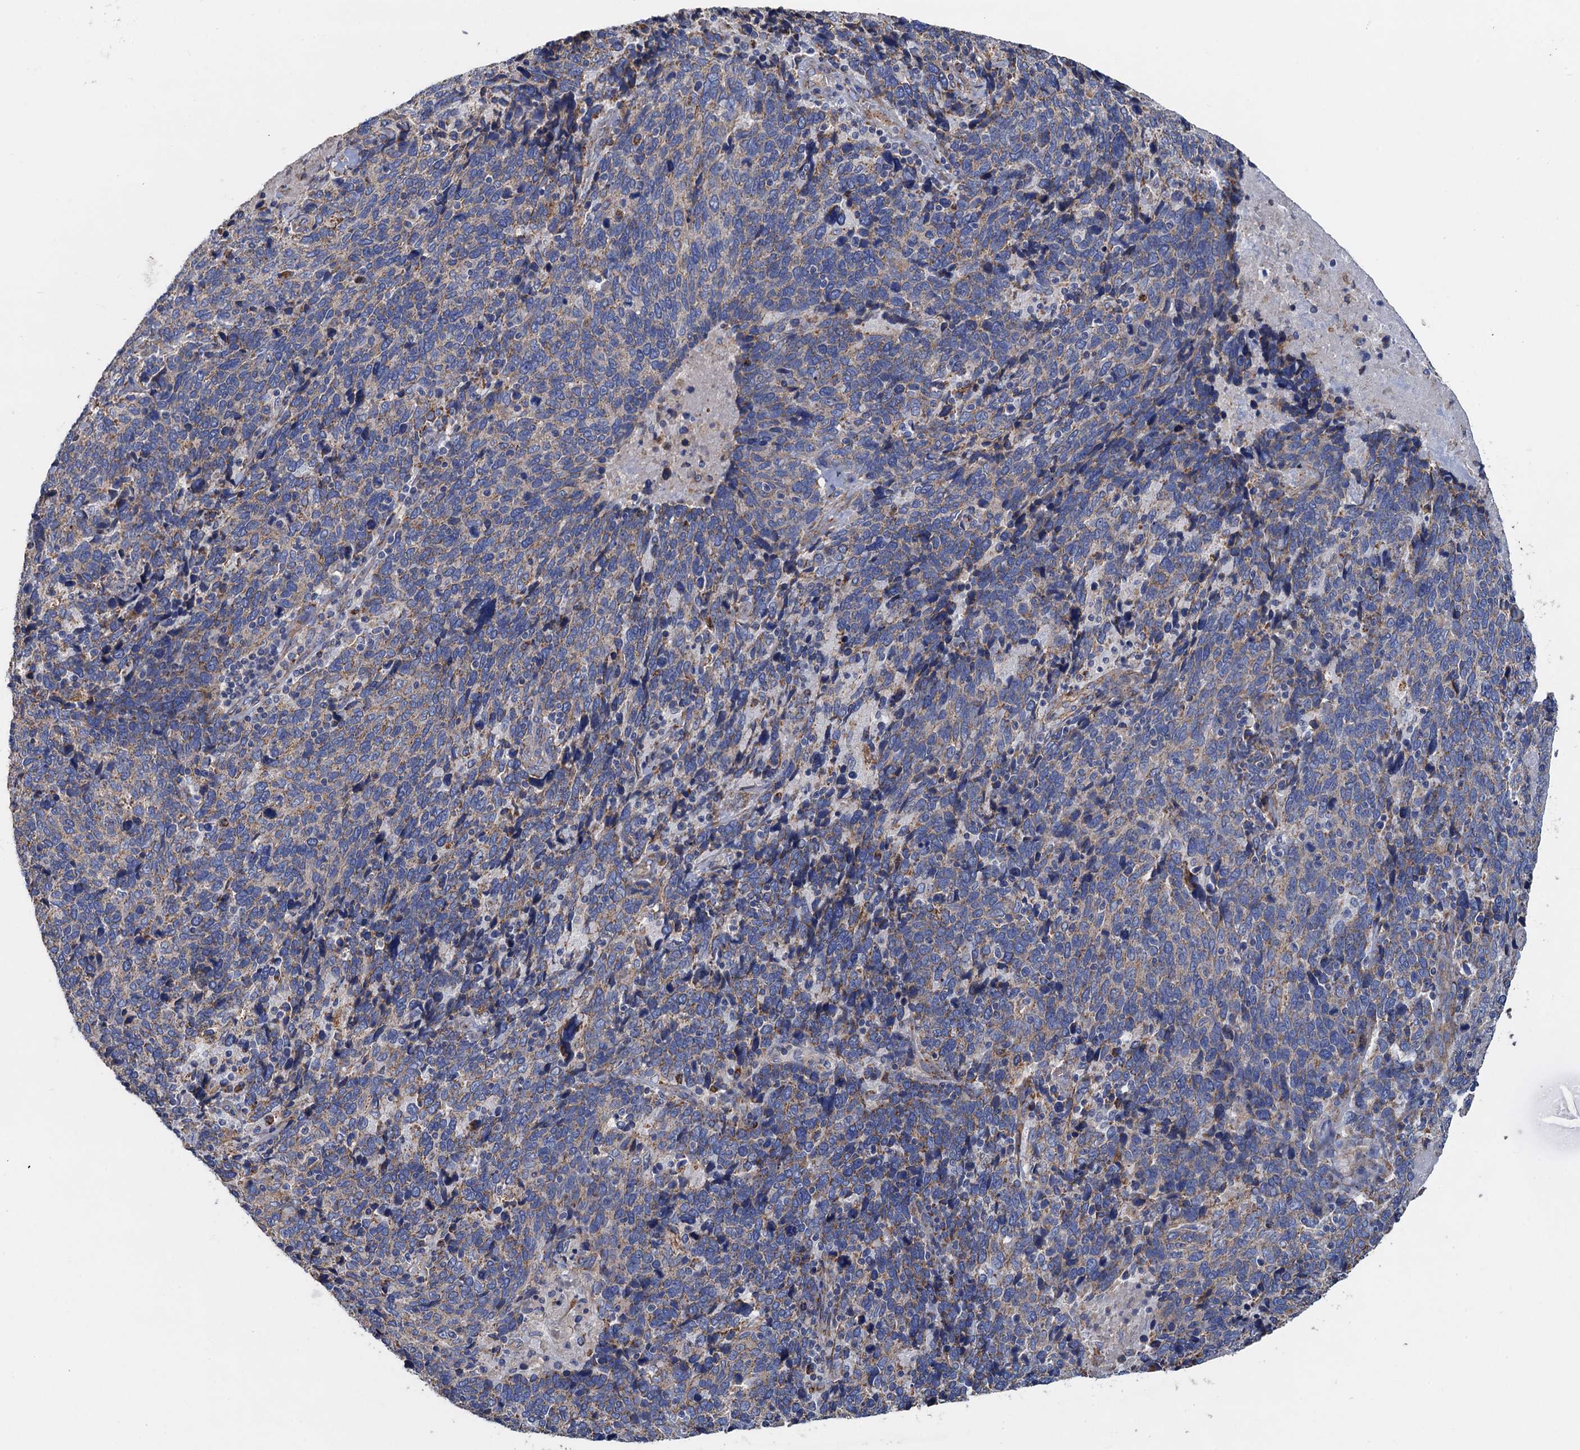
{"staining": {"intensity": "weak", "quantity": "25%-75%", "location": "cytoplasmic/membranous"}, "tissue": "cervical cancer", "cell_type": "Tumor cells", "image_type": "cancer", "snomed": [{"axis": "morphology", "description": "Squamous cell carcinoma, NOS"}, {"axis": "topography", "description": "Cervix"}], "caption": "Weak cytoplasmic/membranous staining is identified in about 25%-75% of tumor cells in cervical cancer. (IHC, brightfield microscopy, high magnification).", "gene": "GCSH", "patient": {"sex": "female", "age": 41}}